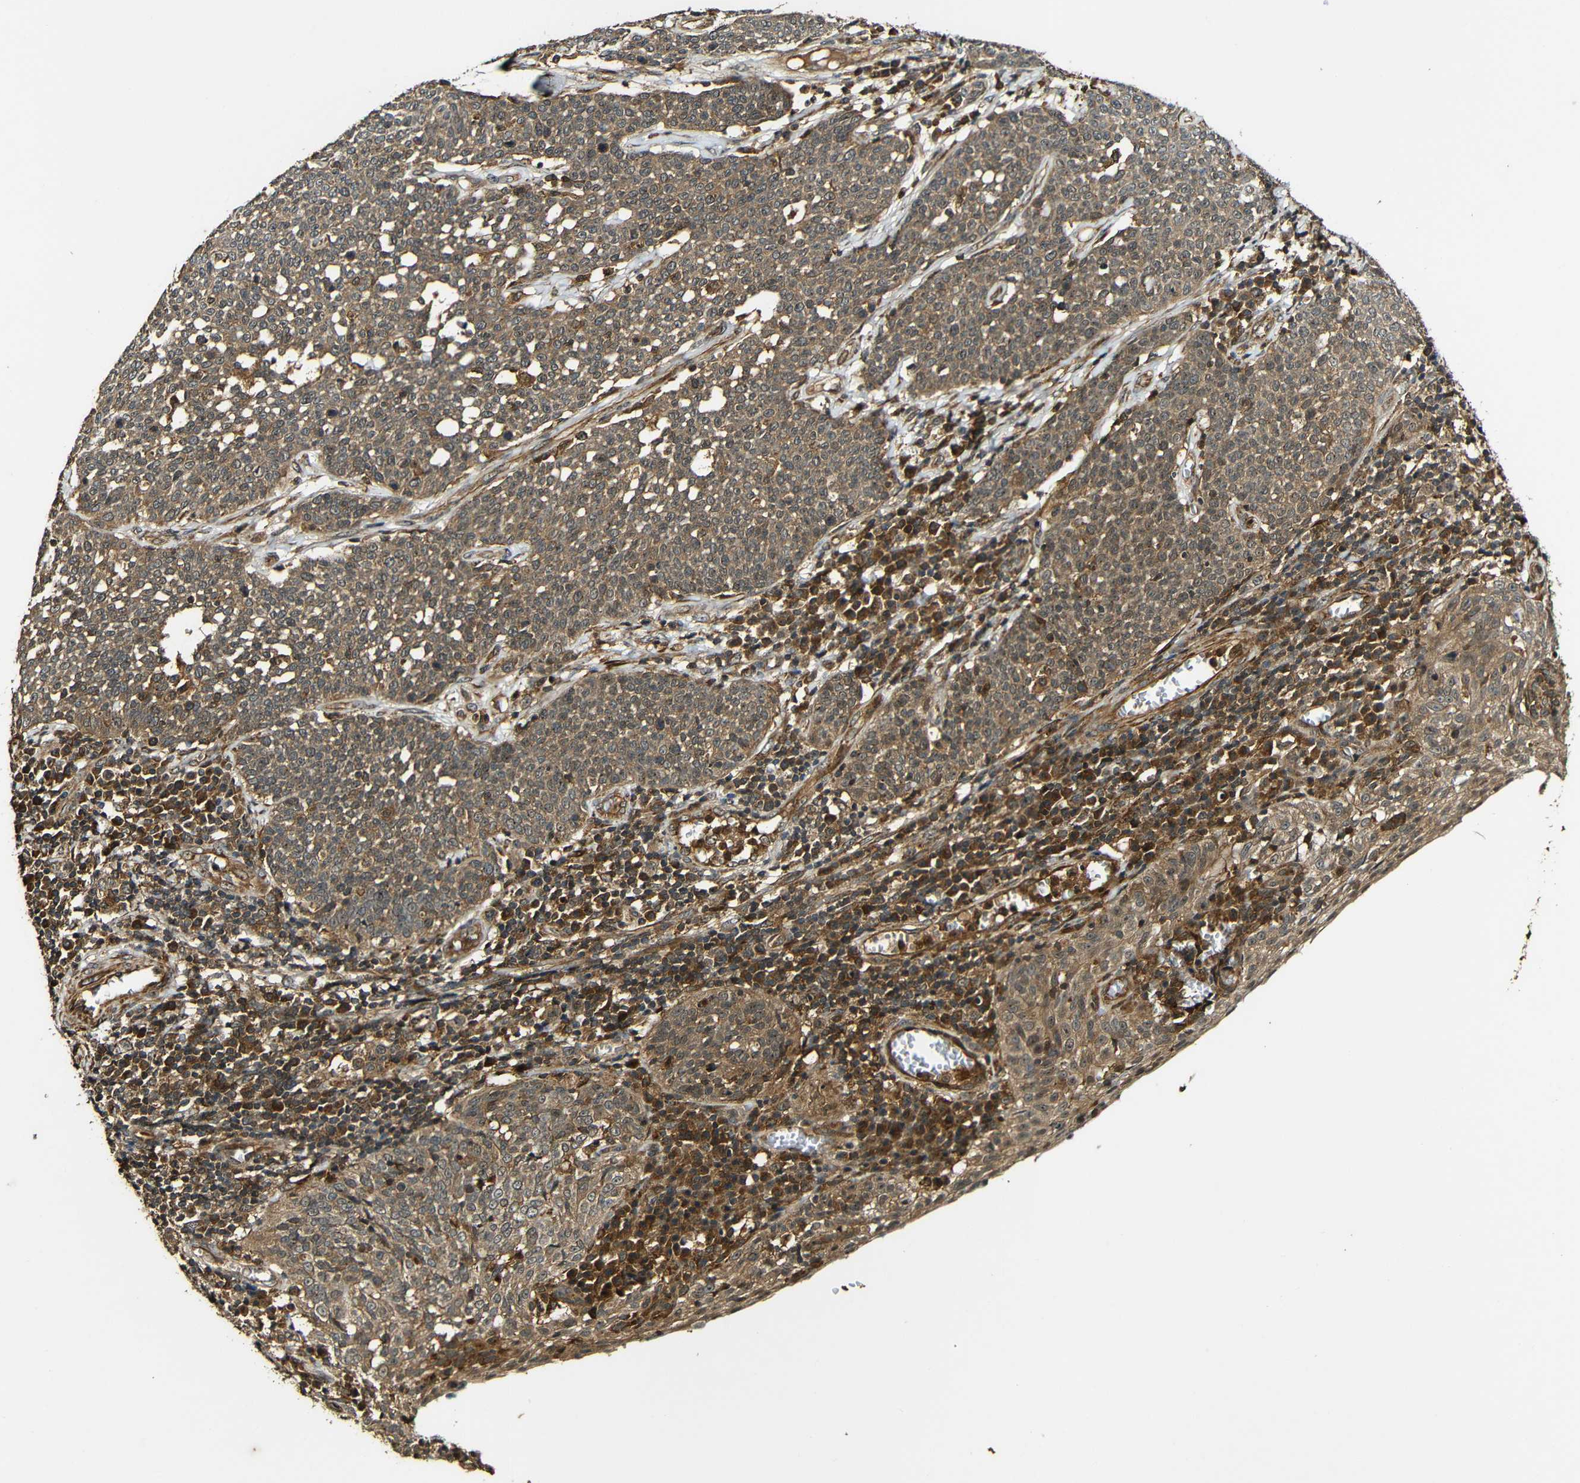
{"staining": {"intensity": "moderate", "quantity": ">75%", "location": "cytoplasmic/membranous"}, "tissue": "cervical cancer", "cell_type": "Tumor cells", "image_type": "cancer", "snomed": [{"axis": "morphology", "description": "Squamous cell carcinoma, NOS"}, {"axis": "topography", "description": "Cervix"}], "caption": "Immunohistochemical staining of human cervical cancer displays medium levels of moderate cytoplasmic/membranous protein expression in about >75% of tumor cells. The protein is stained brown, and the nuclei are stained in blue (DAB IHC with brightfield microscopy, high magnification).", "gene": "CASP8", "patient": {"sex": "female", "age": 34}}